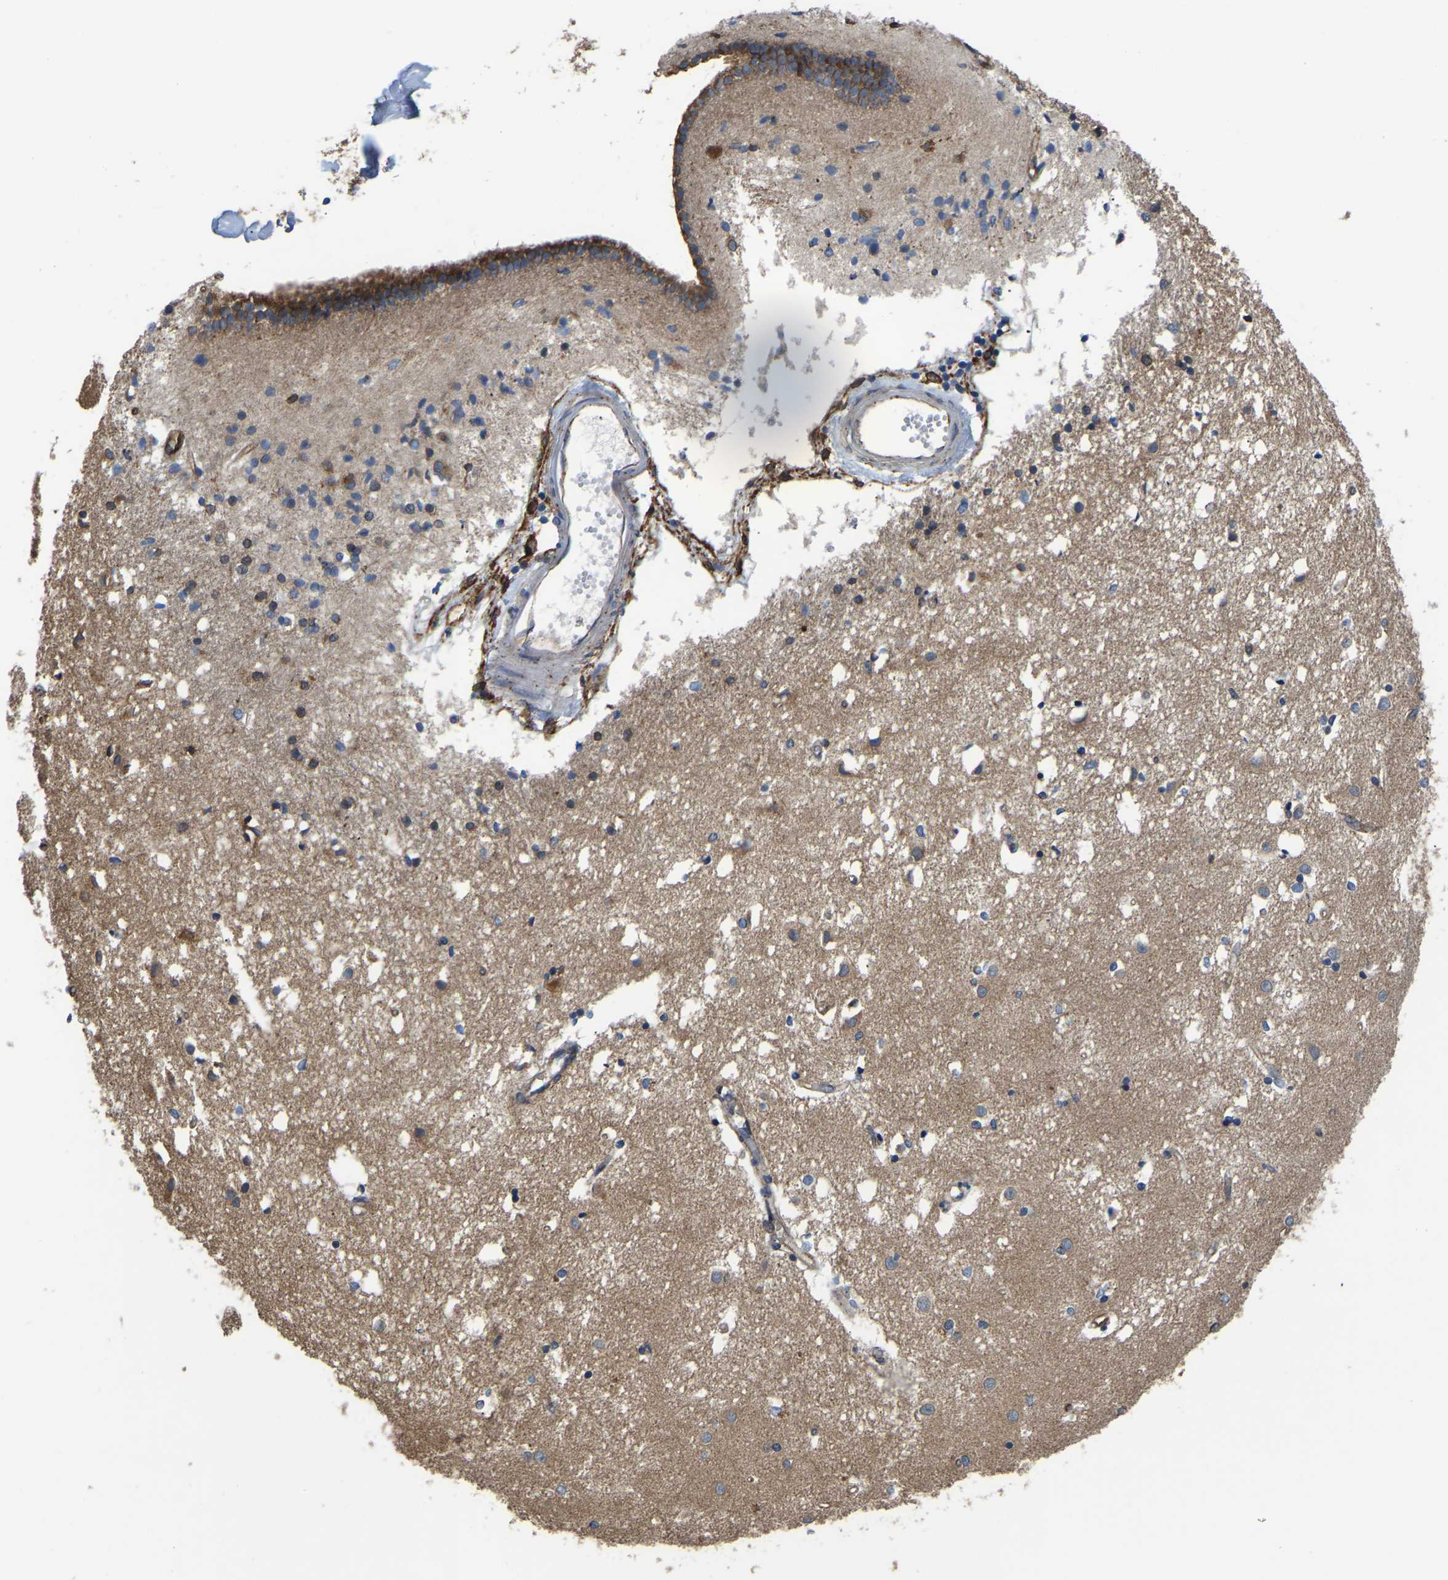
{"staining": {"intensity": "moderate", "quantity": "25%-75%", "location": "cytoplasmic/membranous"}, "tissue": "caudate", "cell_type": "Glial cells", "image_type": "normal", "snomed": [{"axis": "morphology", "description": "Normal tissue, NOS"}, {"axis": "topography", "description": "Lateral ventricle wall"}], "caption": "Caudate stained for a protein (brown) exhibits moderate cytoplasmic/membranous positive expression in about 25%-75% of glial cells.", "gene": "ARL6IP5", "patient": {"sex": "male", "age": 45}}